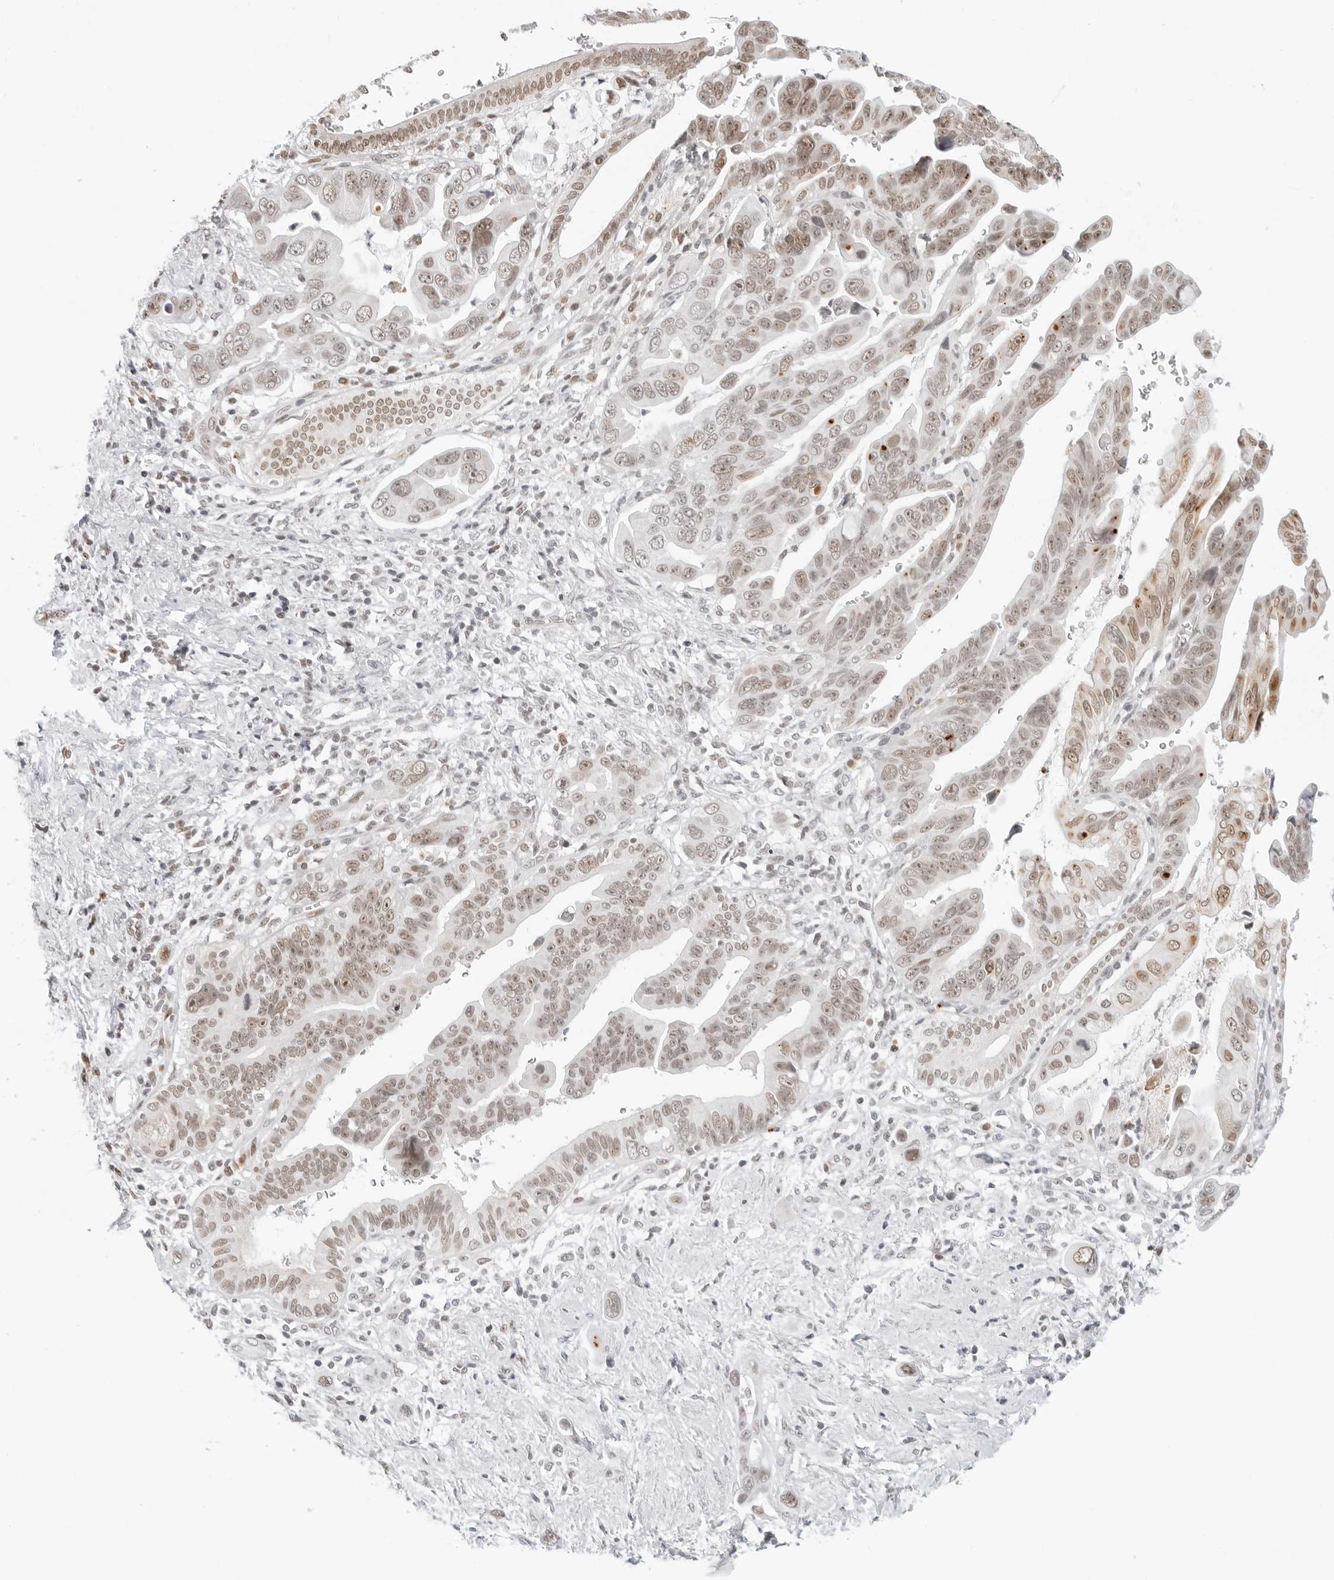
{"staining": {"intensity": "moderate", "quantity": ">75%", "location": "nuclear"}, "tissue": "pancreatic cancer", "cell_type": "Tumor cells", "image_type": "cancer", "snomed": [{"axis": "morphology", "description": "Adenocarcinoma, NOS"}, {"axis": "topography", "description": "Pancreas"}], "caption": "IHC of adenocarcinoma (pancreatic) shows medium levels of moderate nuclear positivity in approximately >75% of tumor cells.", "gene": "MSH6", "patient": {"sex": "female", "age": 72}}